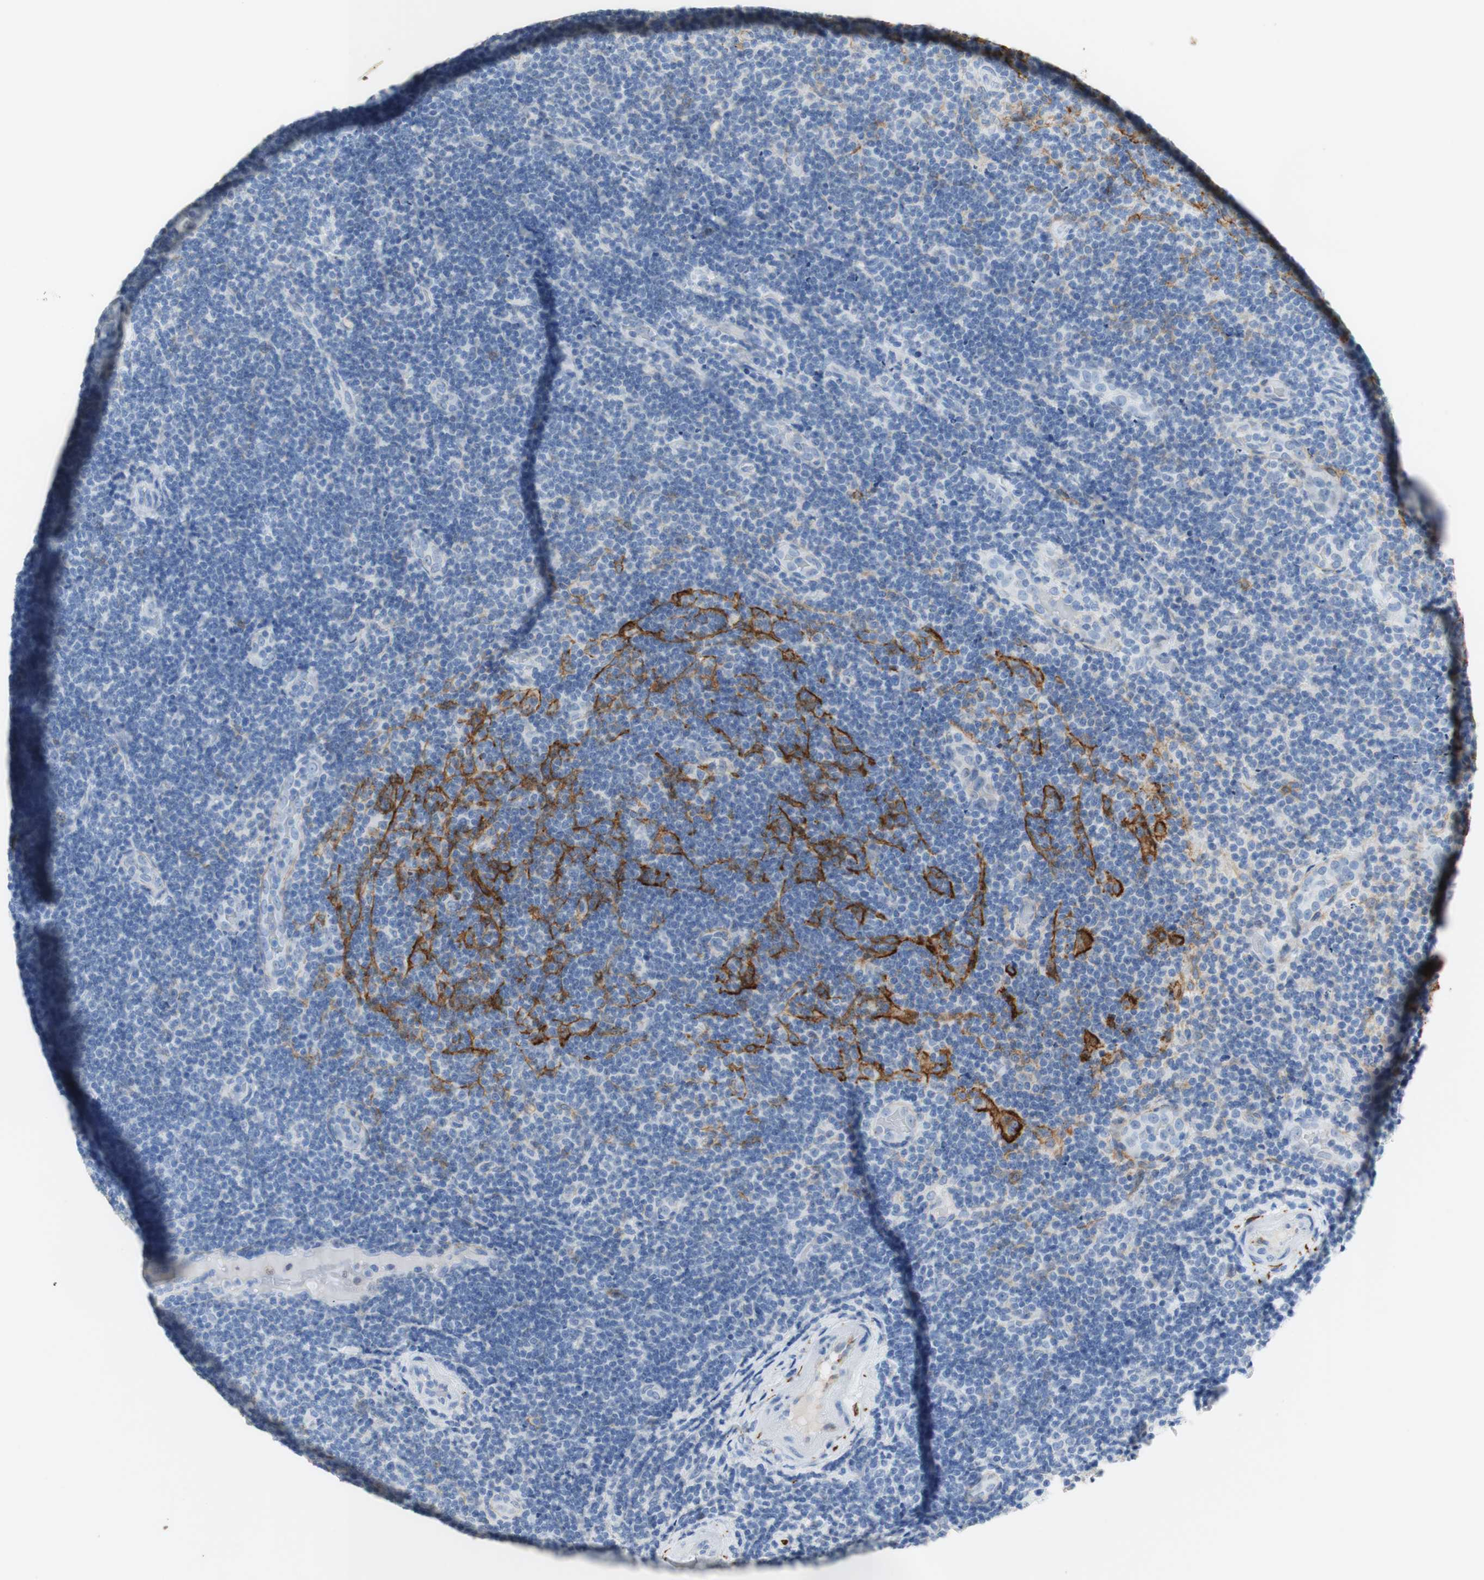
{"staining": {"intensity": "negative", "quantity": "none", "location": "none"}, "tissue": "lymphoma", "cell_type": "Tumor cells", "image_type": "cancer", "snomed": [{"axis": "morphology", "description": "Malignant lymphoma, non-Hodgkin's type, Low grade"}, {"axis": "topography", "description": "Lymph node"}], "caption": "Tumor cells show no significant protein positivity in lymphoma. The staining is performed using DAB (3,3'-diaminobenzidine) brown chromogen with nuclei counter-stained in using hematoxylin.", "gene": "L1CAM", "patient": {"sex": "male", "age": 83}}